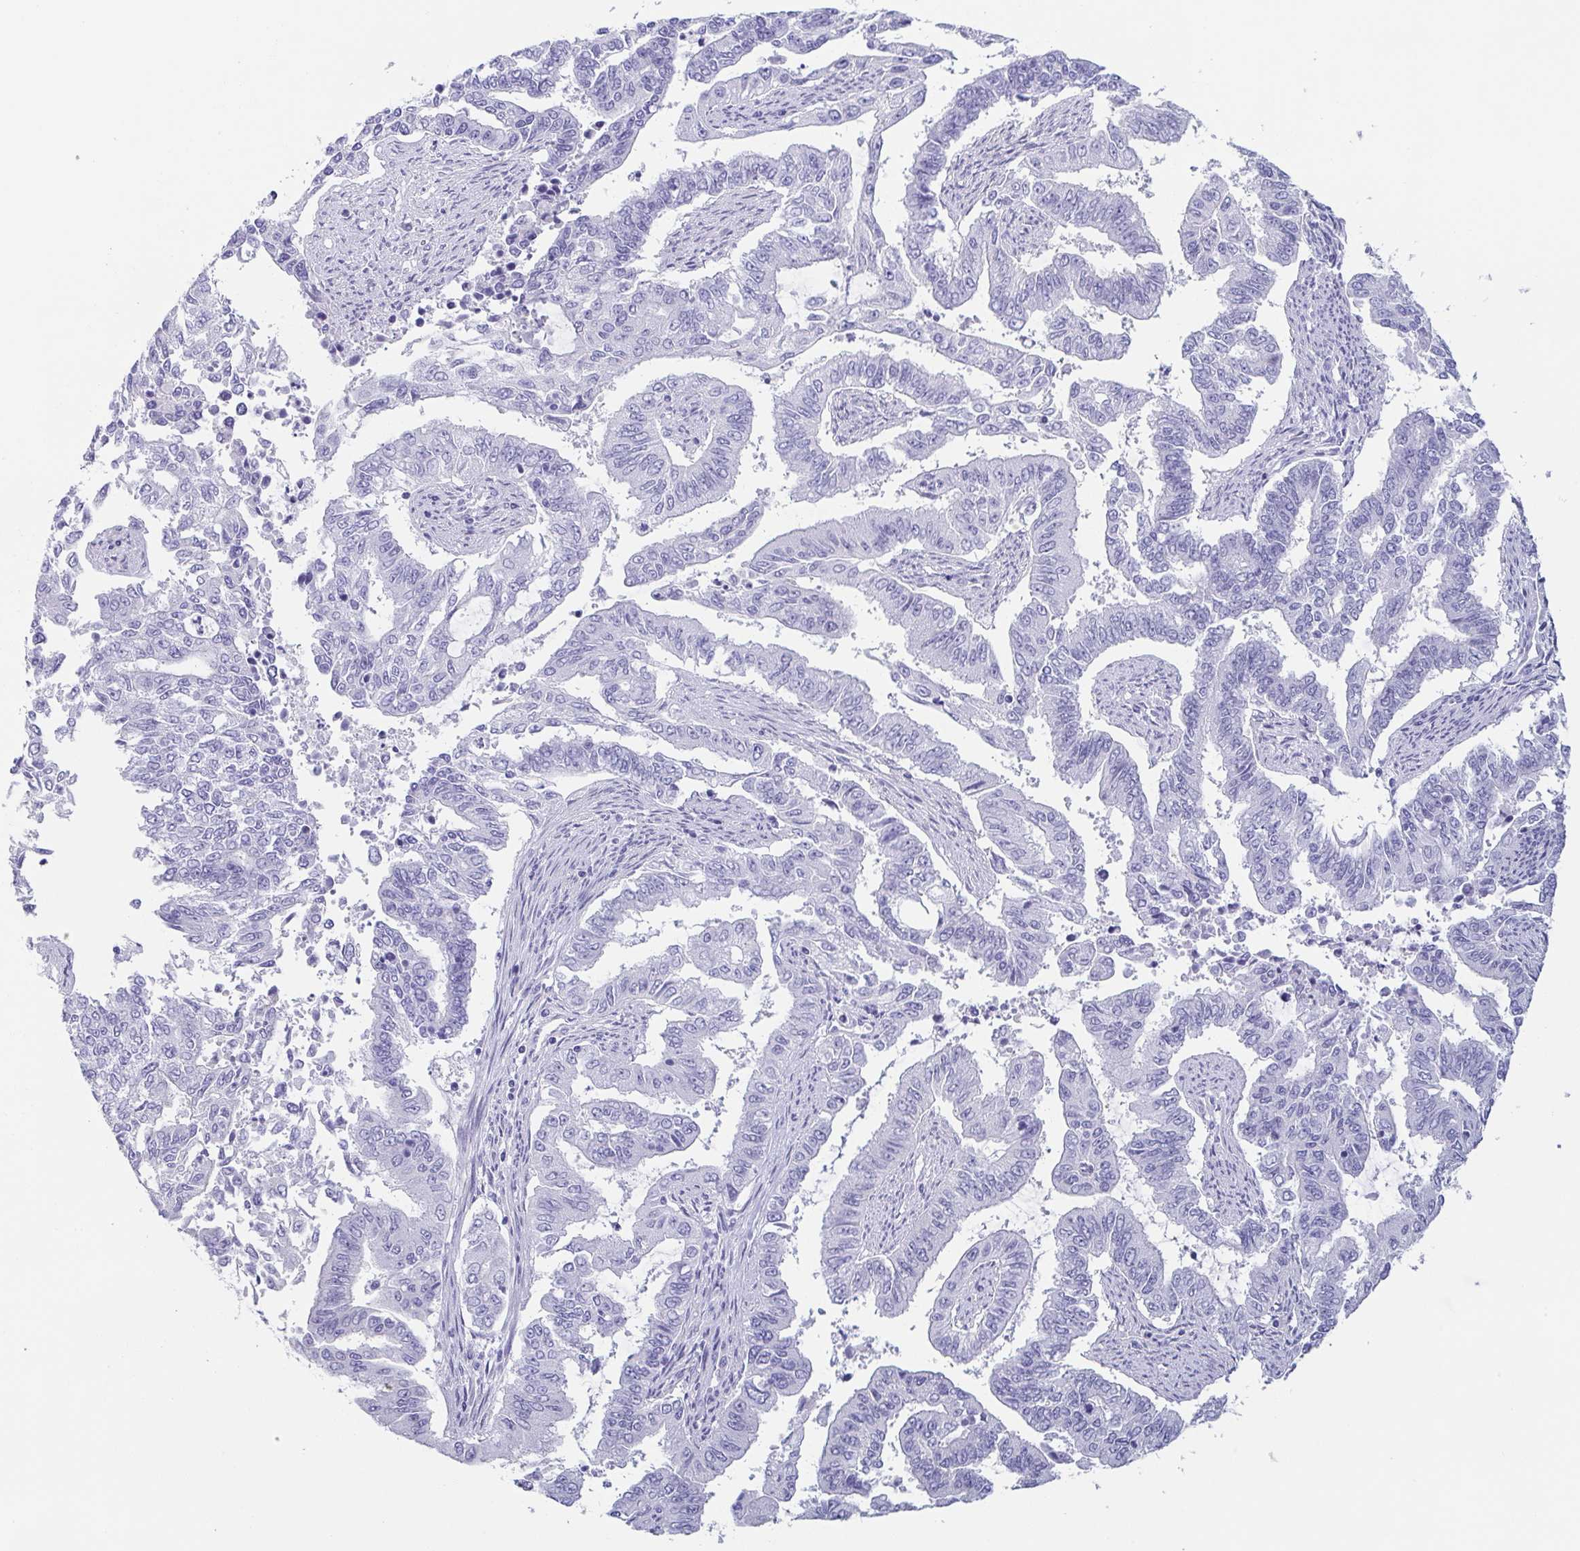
{"staining": {"intensity": "negative", "quantity": "none", "location": "none"}, "tissue": "endometrial cancer", "cell_type": "Tumor cells", "image_type": "cancer", "snomed": [{"axis": "morphology", "description": "Adenocarcinoma, NOS"}, {"axis": "topography", "description": "Uterus"}], "caption": "High magnification brightfield microscopy of endometrial cancer stained with DAB (3,3'-diaminobenzidine) (brown) and counterstained with hematoxylin (blue): tumor cells show no significant staining.", "gene": "PRR4", "patient": {"sex": "female", "age": 59}}